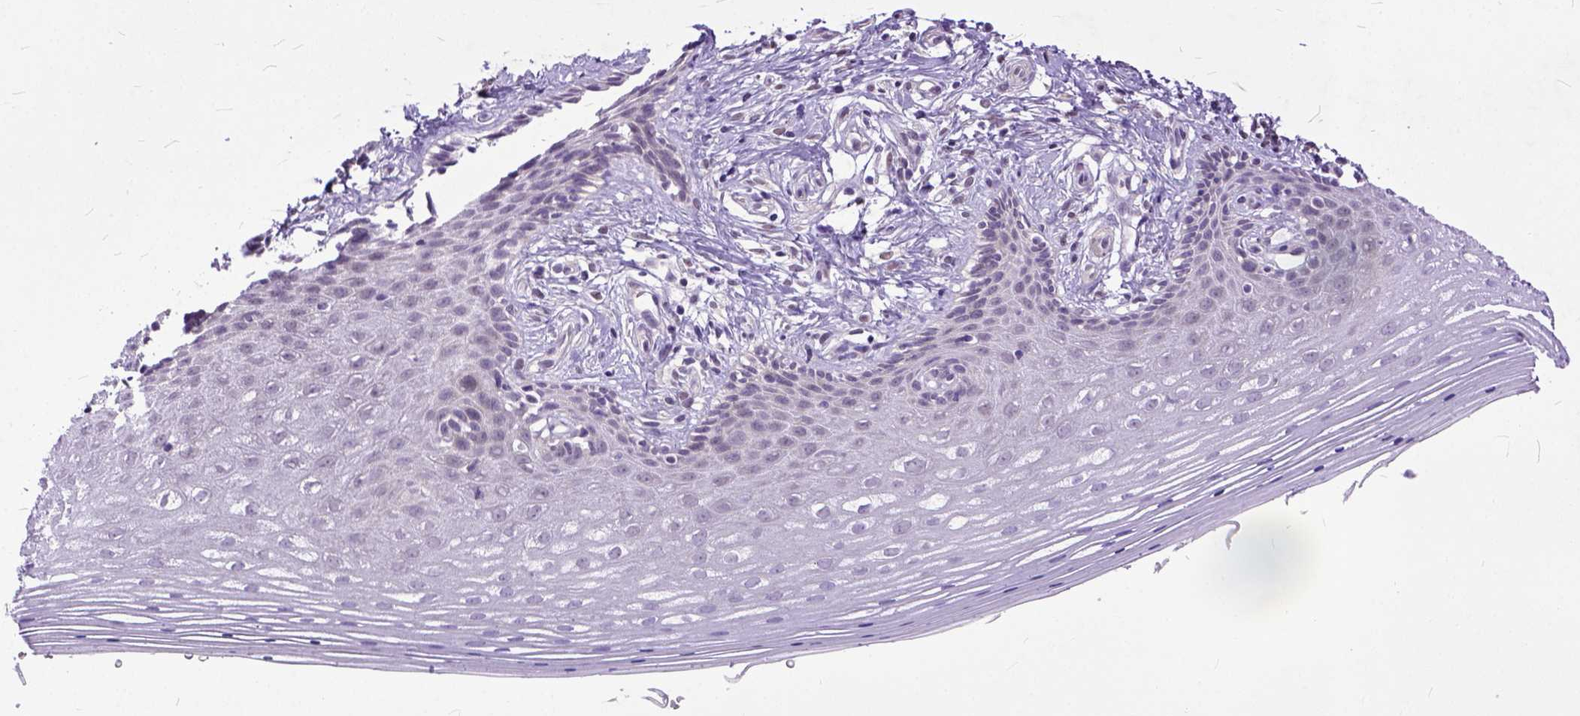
{"staining": {"intensity": "negative", "quantity": "none", "location": "none"}, "tissue": "vagina", "cell_type": "Squamous epithelial cells", "image_type": "normal", "snomed": [{"axis": "morphology", "description": "Normal tissue, NOS"}, {"axis": "topography", "description": "Vagina"}], "caption": "Immunohistochemistry (IHC) of benign human vagina demonstrates no positivity in squamous epithelial cells. The staining is performed using DAB (3,3'-diaminobenzidine) brown chromogen with nuclei counter-stained in using hematoxylin.", "gene": "TCEAL7", "patient": {"sex": "female", "age": 42}}